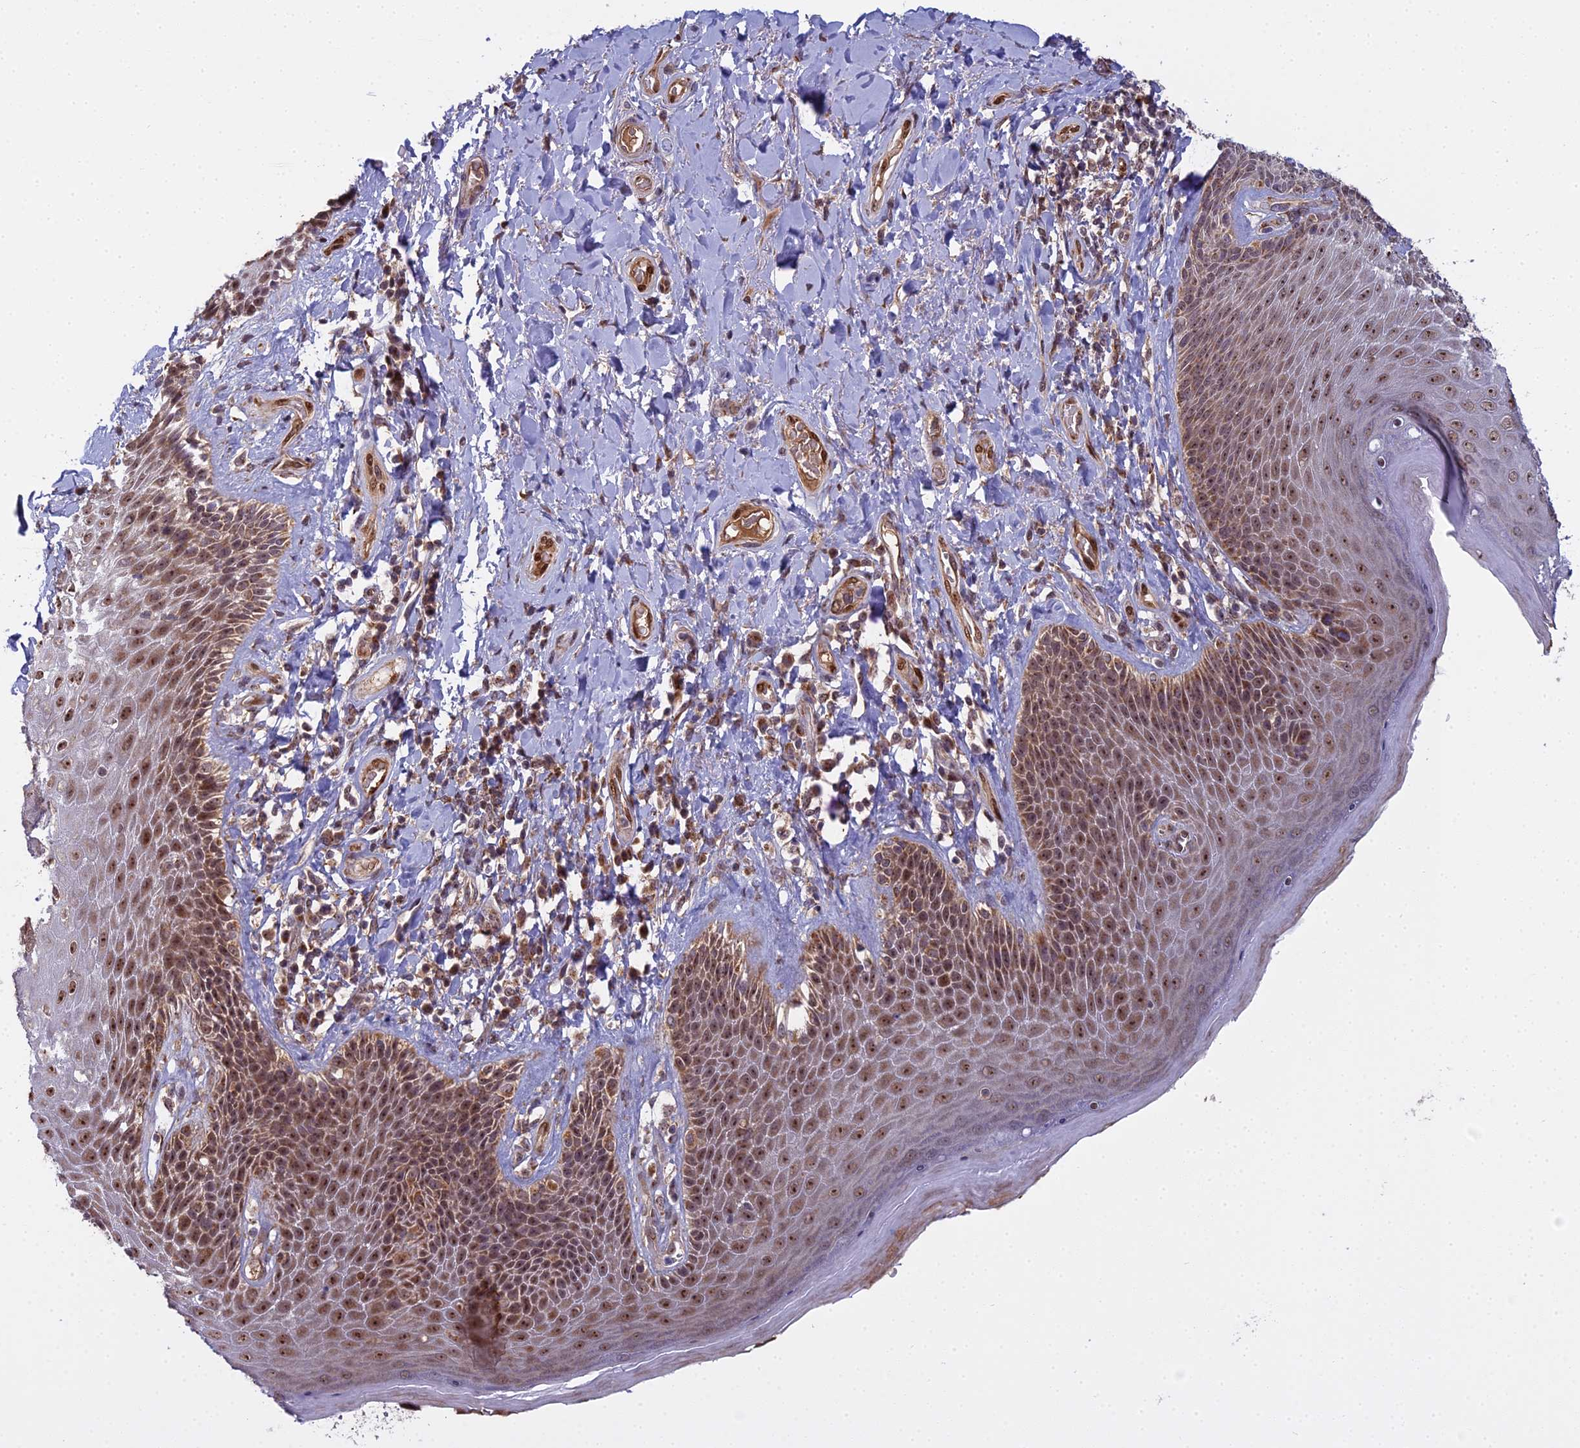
{"staining": {"intensity": "moderate", "quantity": ">75%", "location": "nuclear"}, "tissue": "skin", "cell_type": "Epidermal cells", "image_type": "normal", "snomed": [{"axis": "morphology", "description": "Normal tissue, NOS"}, {"axis": "topography", "description": "Anal"}], "caption": "Immunohistochemistry micrograph of unremarkable skin: skin stained using immunohistochemistry demonstrates medium levels of moderate protein expression localized specifically in the nuclear of epidermal cells, appearing as a nuclear brown color.", "gene": "MEOX1", "patient": {"sex": "female", "age": 89}}